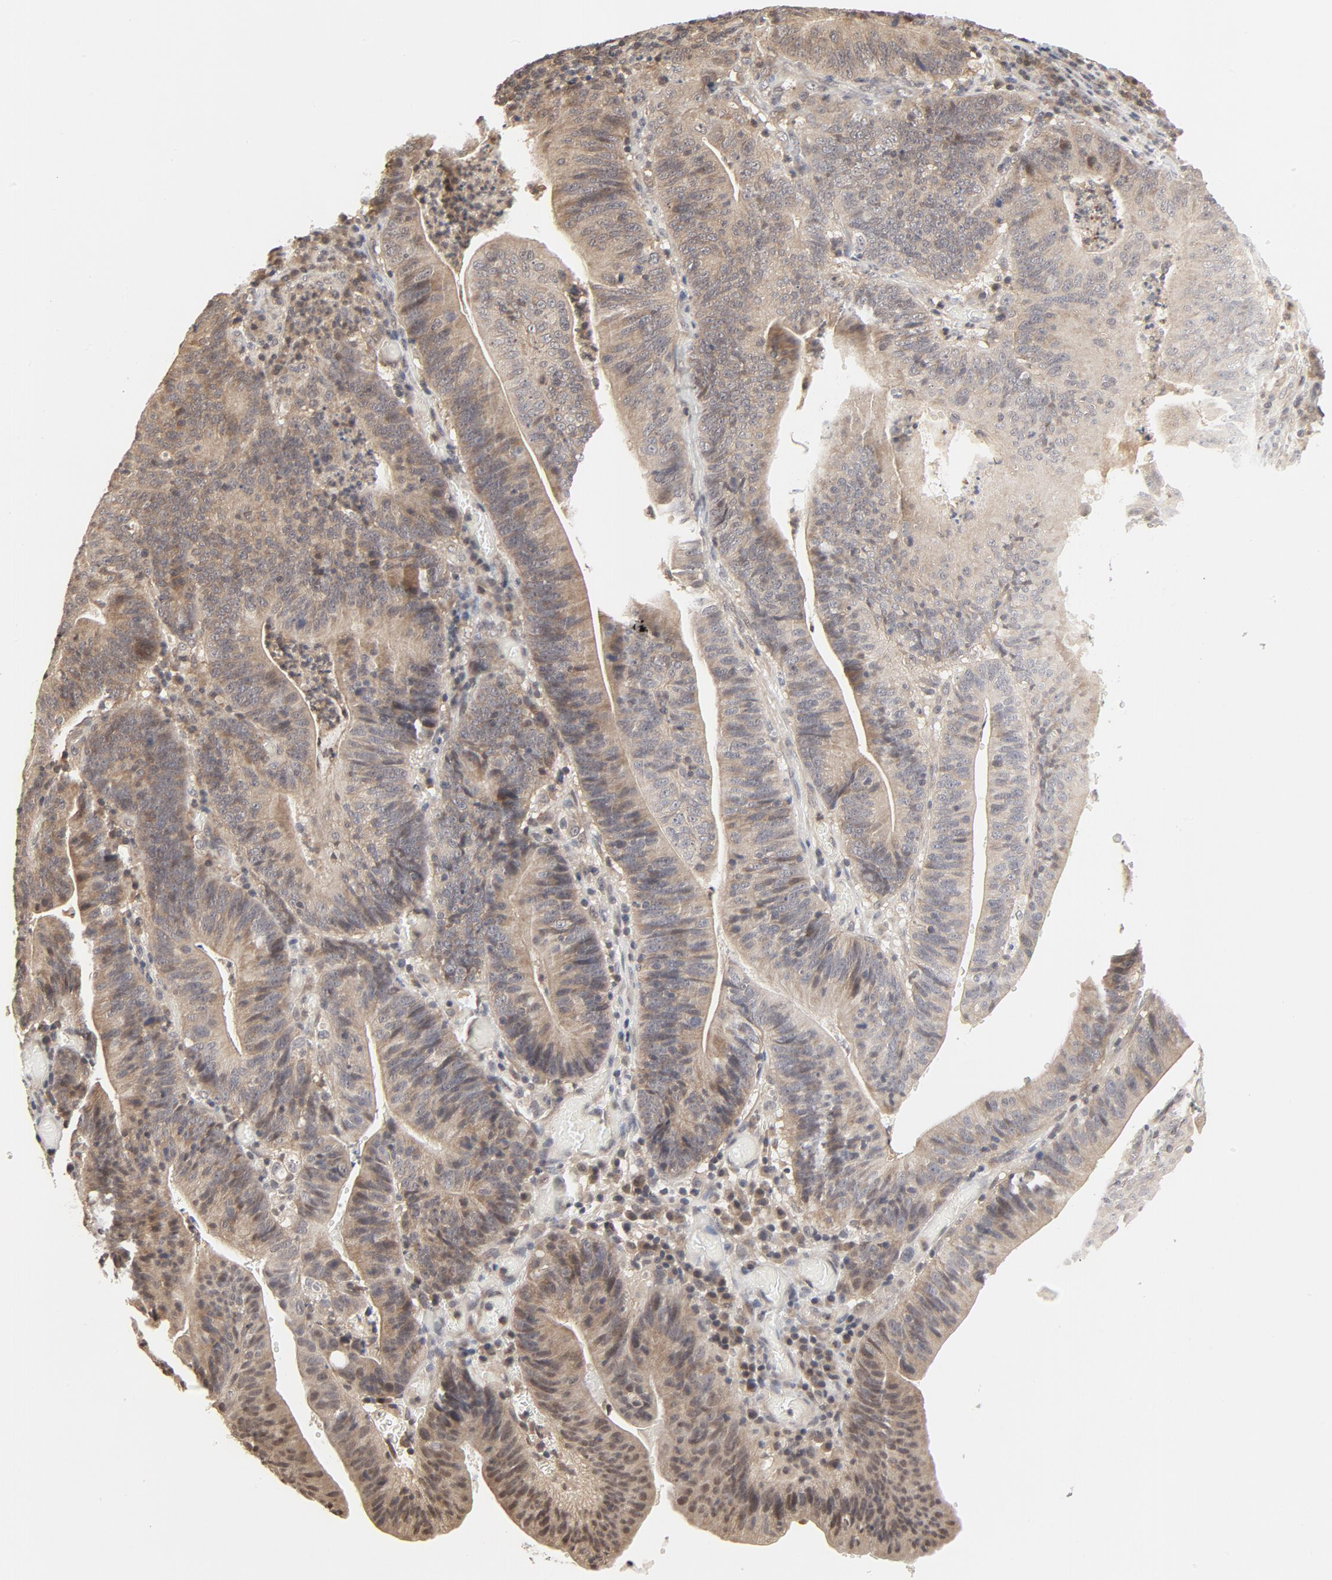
{"staining": {"intensity": "weak", "quantity": ">75%", "location": "cytoplasmic/membranous,nuclear"}, "tissue": "stomach cancer", "cell_type": "Tumor cells", "image_type": "cancer", "snomed": [{"axis": "morphology", "description": "Adenocarcinoma, NOS"}, {"axis": "topography", "description": "Stomach, lower"}], "caption": "Immunohistochemical staining of stomach cancer reveals low levels of weak cytoplasmic/membranous and nuclear protein expression in about >75% of tumor cells.", "gene": "NEDD8", "patient": {"sex": "female", "age": 86}}